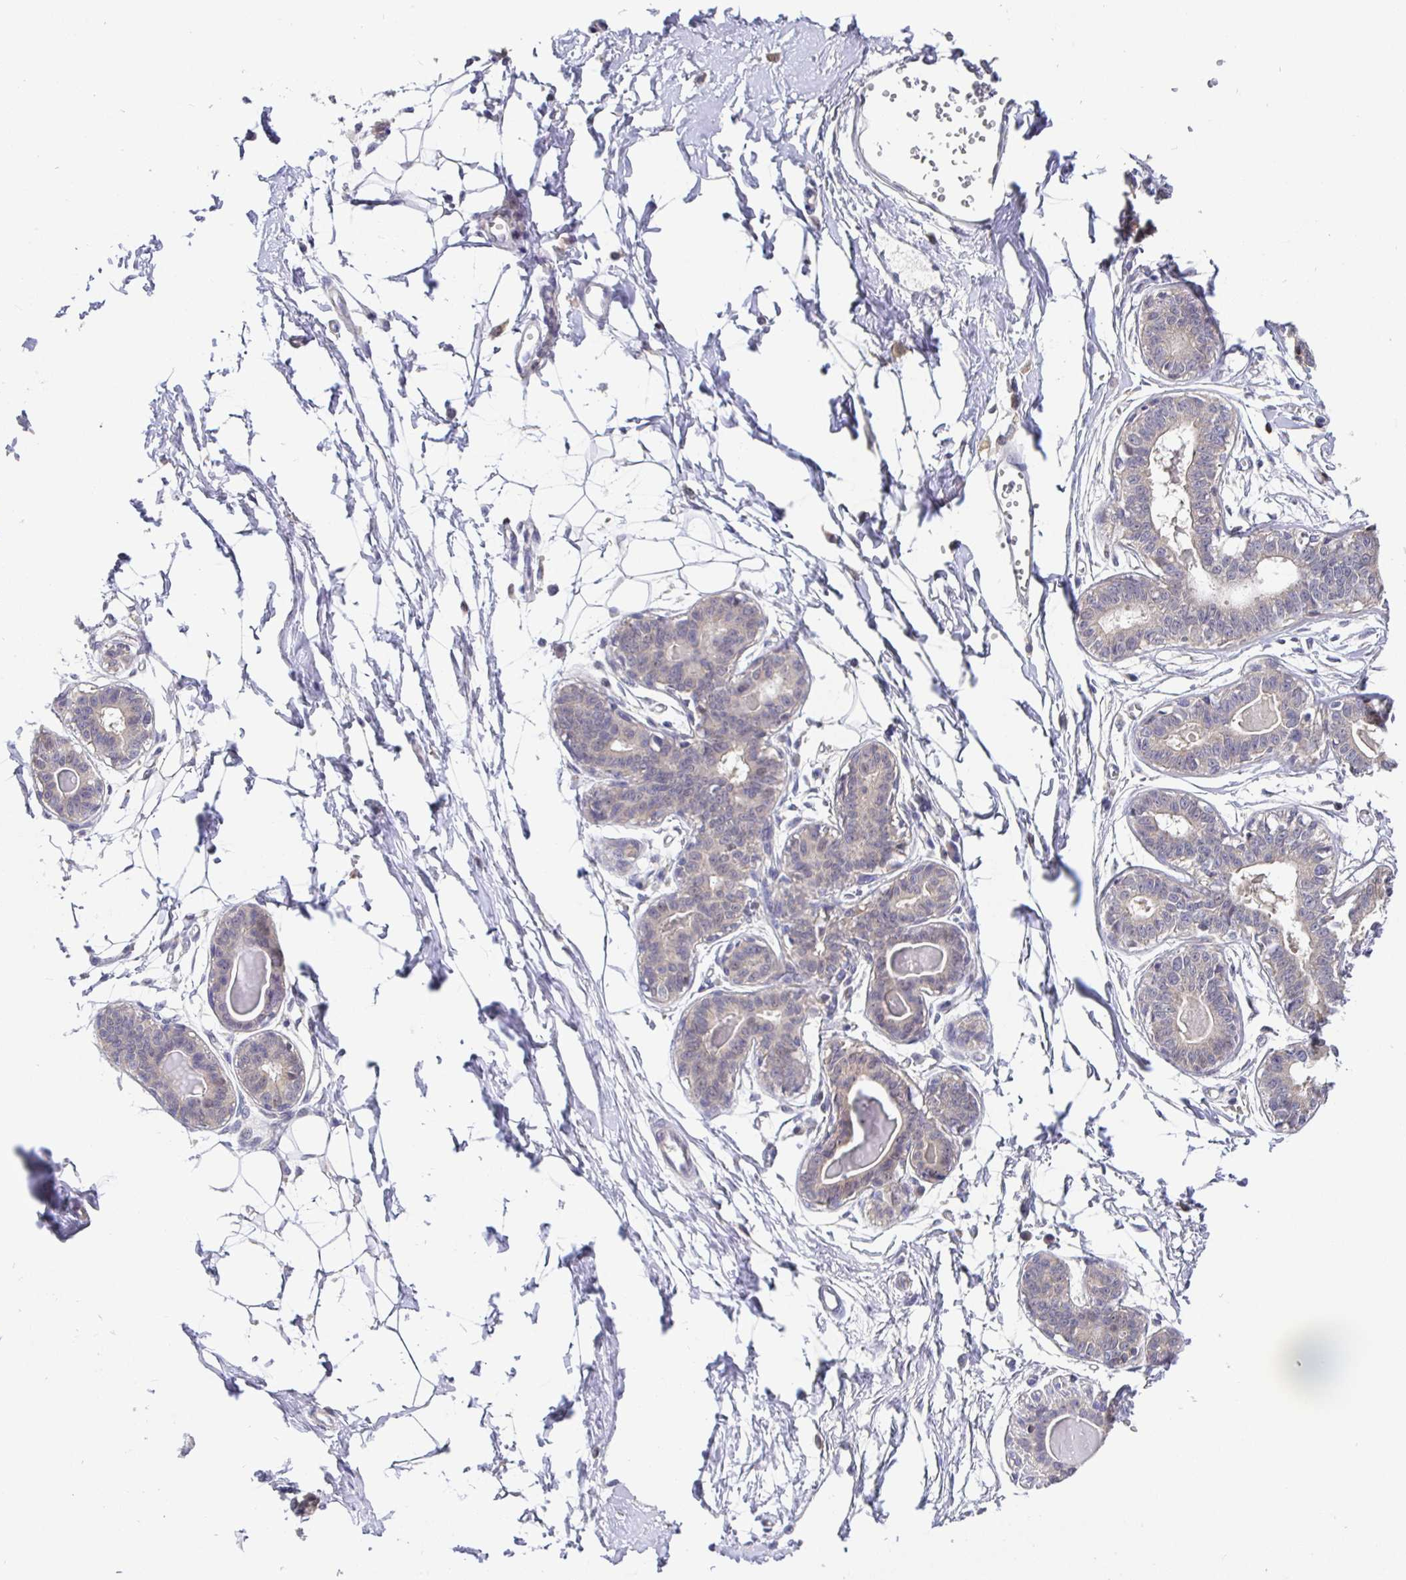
{"staining": {"intensity": "negative", "quantity": "none", "location": "none"}, "tissue": "breast", "cell_type": "Adipocytes", "image_type": "normal", "snomed": [{"axis": "morphology", "description": "Normal tissue, NOS"}, {"axis": "topography", "description": "Breast"}], "caption": "Immunohistochemistry (IHC) of normal human breast shows no staining in adipocytes.", "gene": "SATB1", "patient": {"sex": "female", "age": 45}}